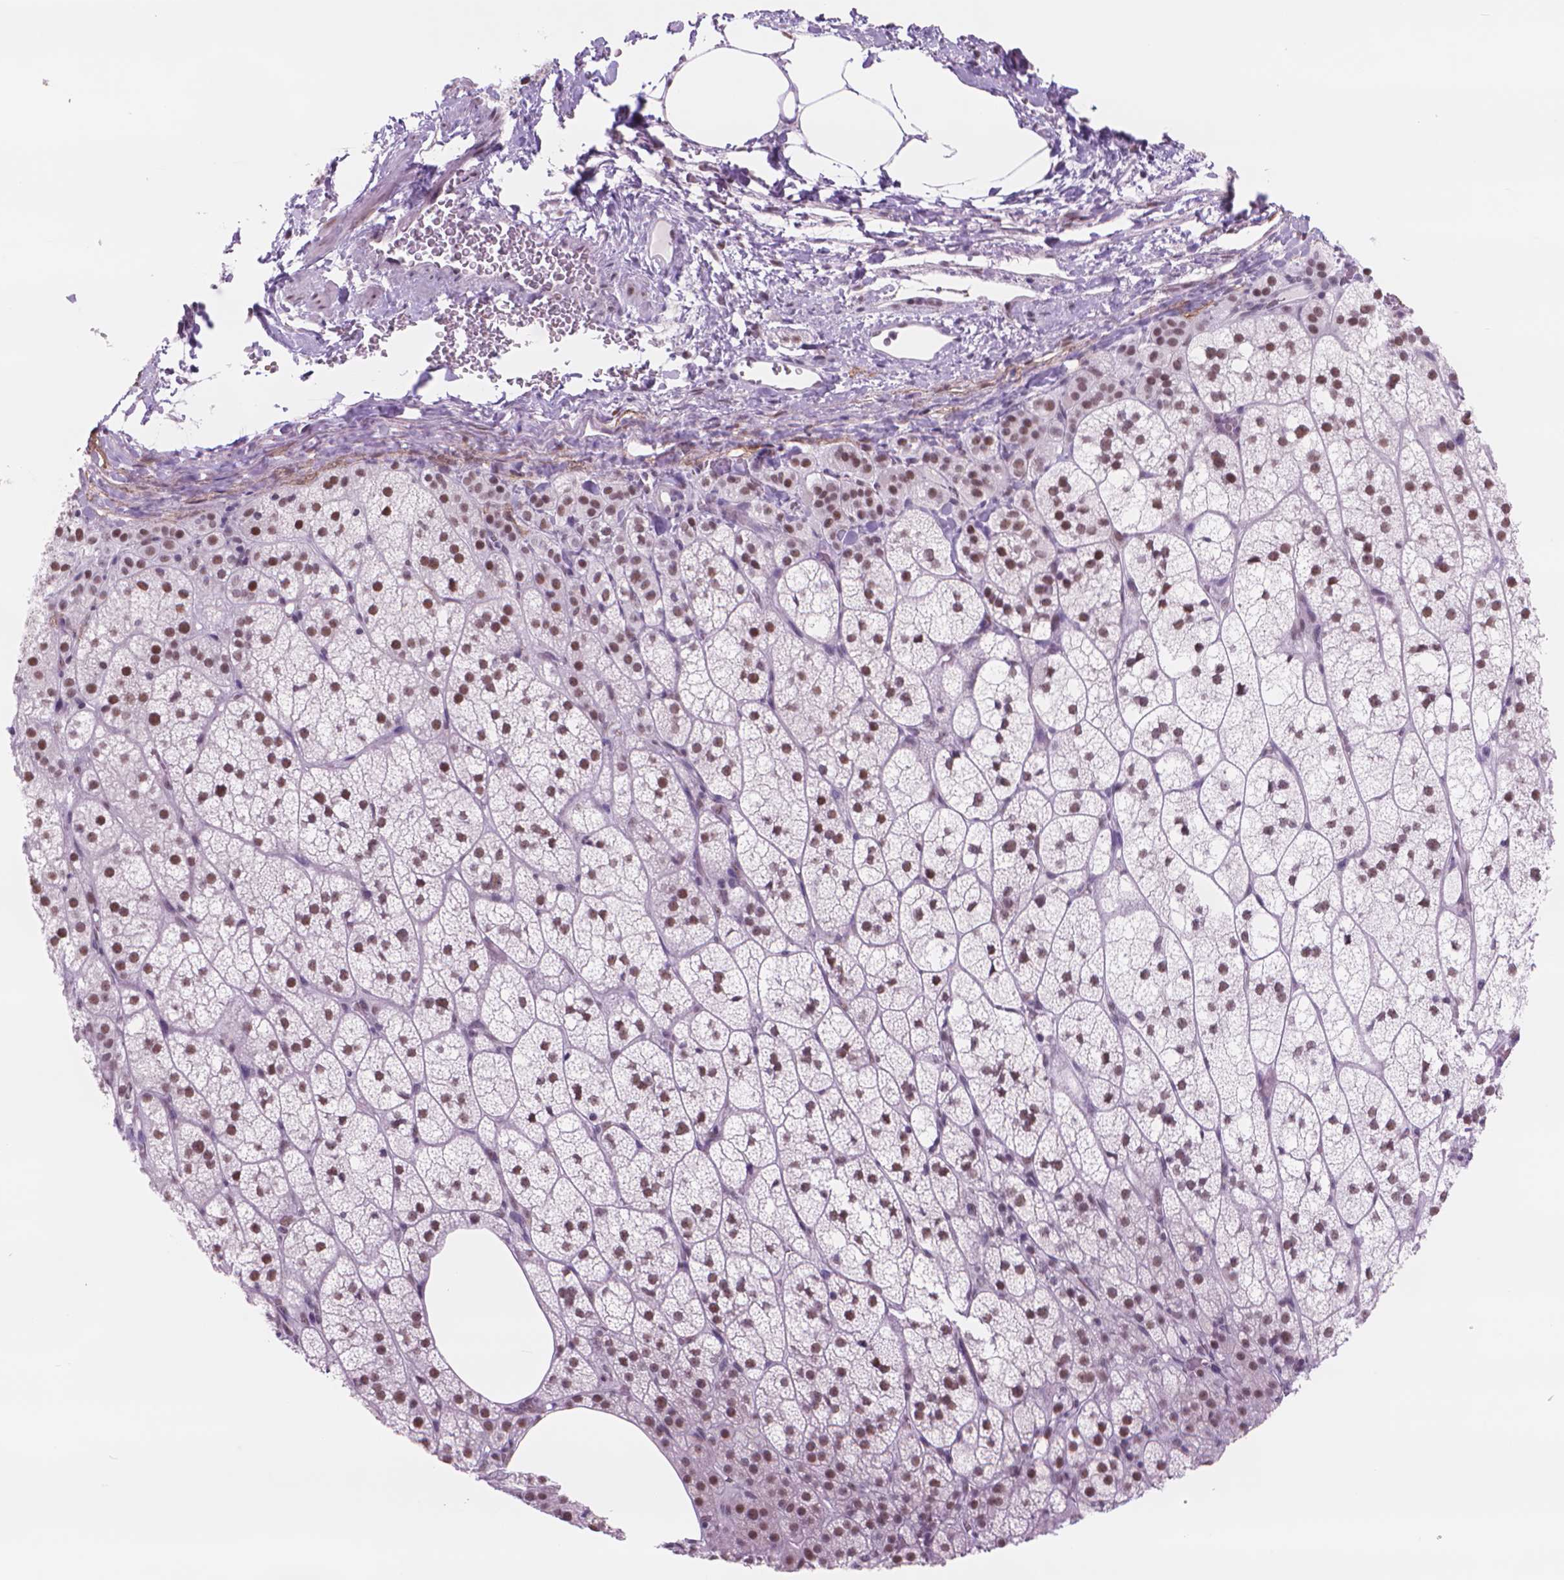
{"staining": {"intensity": "moderate", "quantity": ">75%", "location": "nuclear"}, "tissue": "adrenal gland", "cell_type": "Glandular cells", "image_type": "normal", "snomed": [{"axis": "morphology", "description": "Normal tissue, NOS"}, {"axis": "topography", "description": "Adrenal gland"}], "caption": "Protein staining of benign adrenal gland exhibits moderate nuclear expression in approximately >75% of glandular cells. (DAB IHC, brown staining for protein, blue staining for nuclei).", "gene": "POLR3D", "patient": {"sex": "female", "age": 60}}